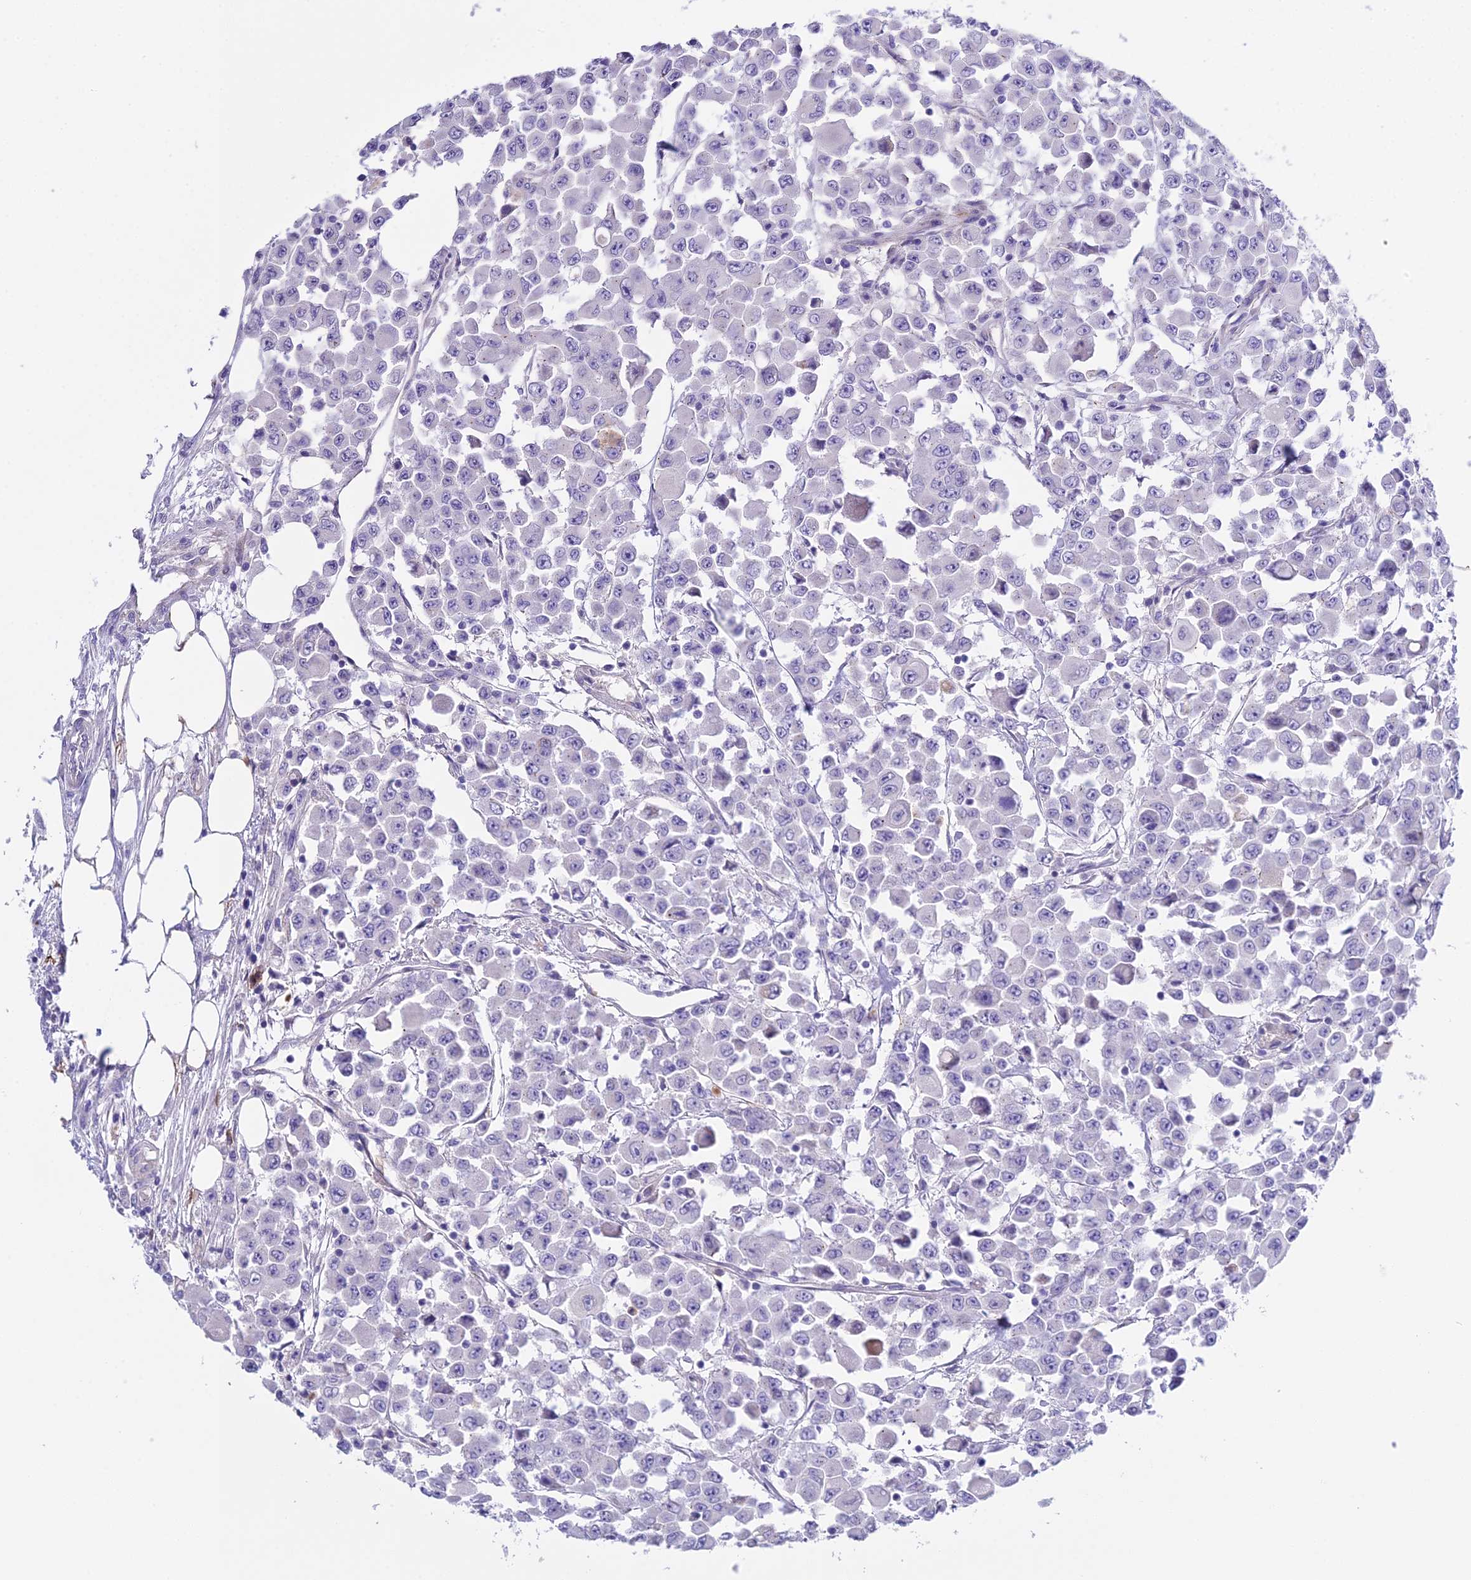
{"staining": {"intensity": "negative", "quantity": "none", "location": "none"}, "tissue": "colorectal cancer", "cell_type": "Tumor cells", "image_type": "cancer", "snomed": [{"axis": "morphology", "description": "Adenocarcinoma, NOS"}, {"axis": "topography", "description": "Colon"}], "caption": "Immunohistochemical staining of colorectal cancer exhibits no significant positivity in tumor cells.", "gene": "OR1Q1", "patient": {"sex": "male", "age": 51}}